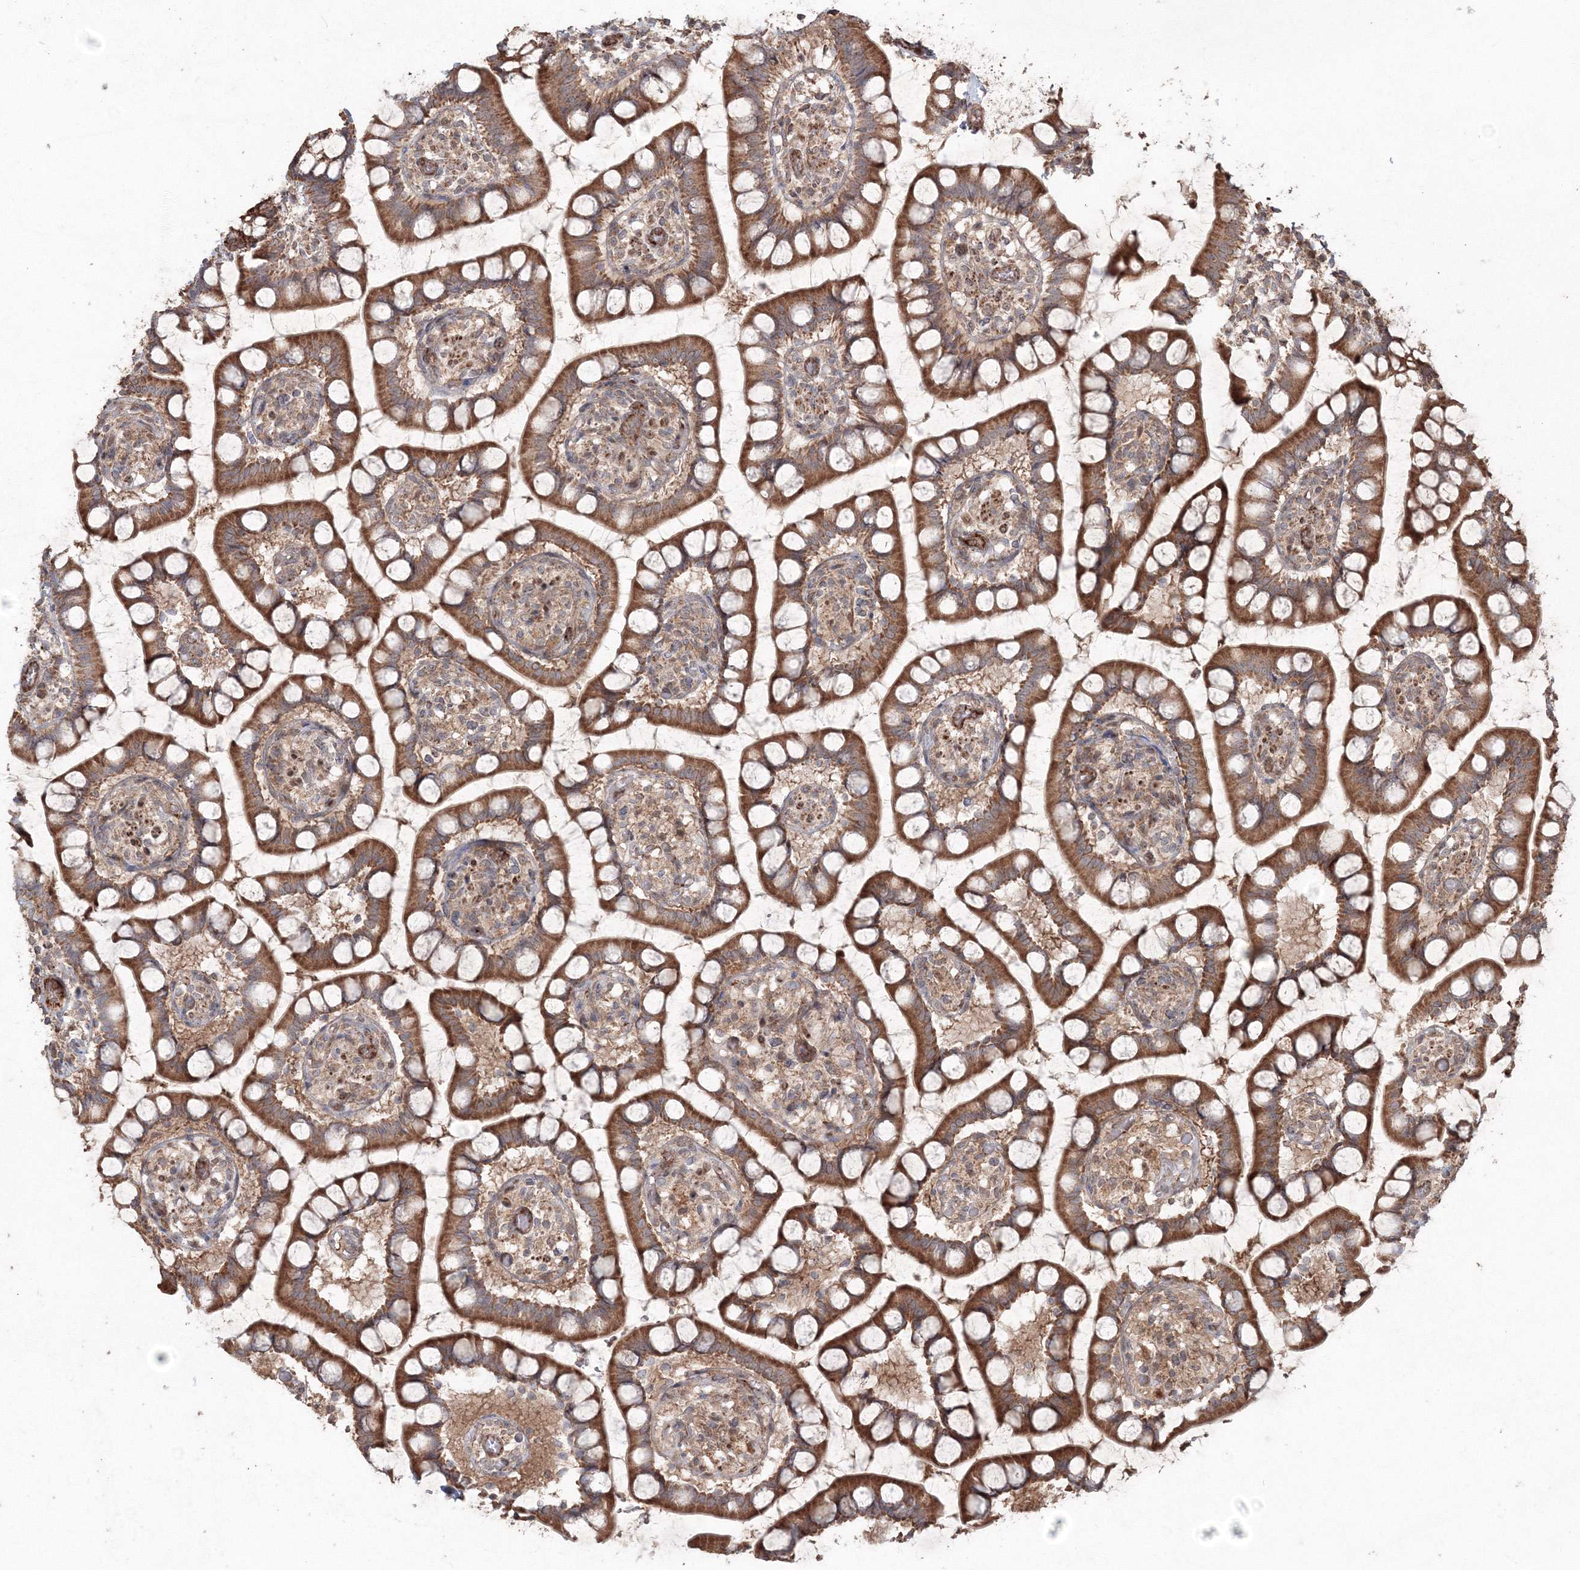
{"staining": {"intensity": "strong", "quantity": ">75%", "location": "cytoplasmic/membranous"}, "tissue": "small intestine", "cell_type": "Glandular cells", "image_type": "normal", "snomed": [{"axis": "morphology", "description": "Normal tissue, NOS"}, {"axis": "topography", "description": "Small intestine"}], "caption": "Immunohistochemistry (IHC) (DAB) staining of normal human small intestine exhibits strong cytoplasmic/membranous protein positivity in about >75% of glandular cells.", "gene": "ANAPC16", "patient": {"sex": "male", "age": 52}}